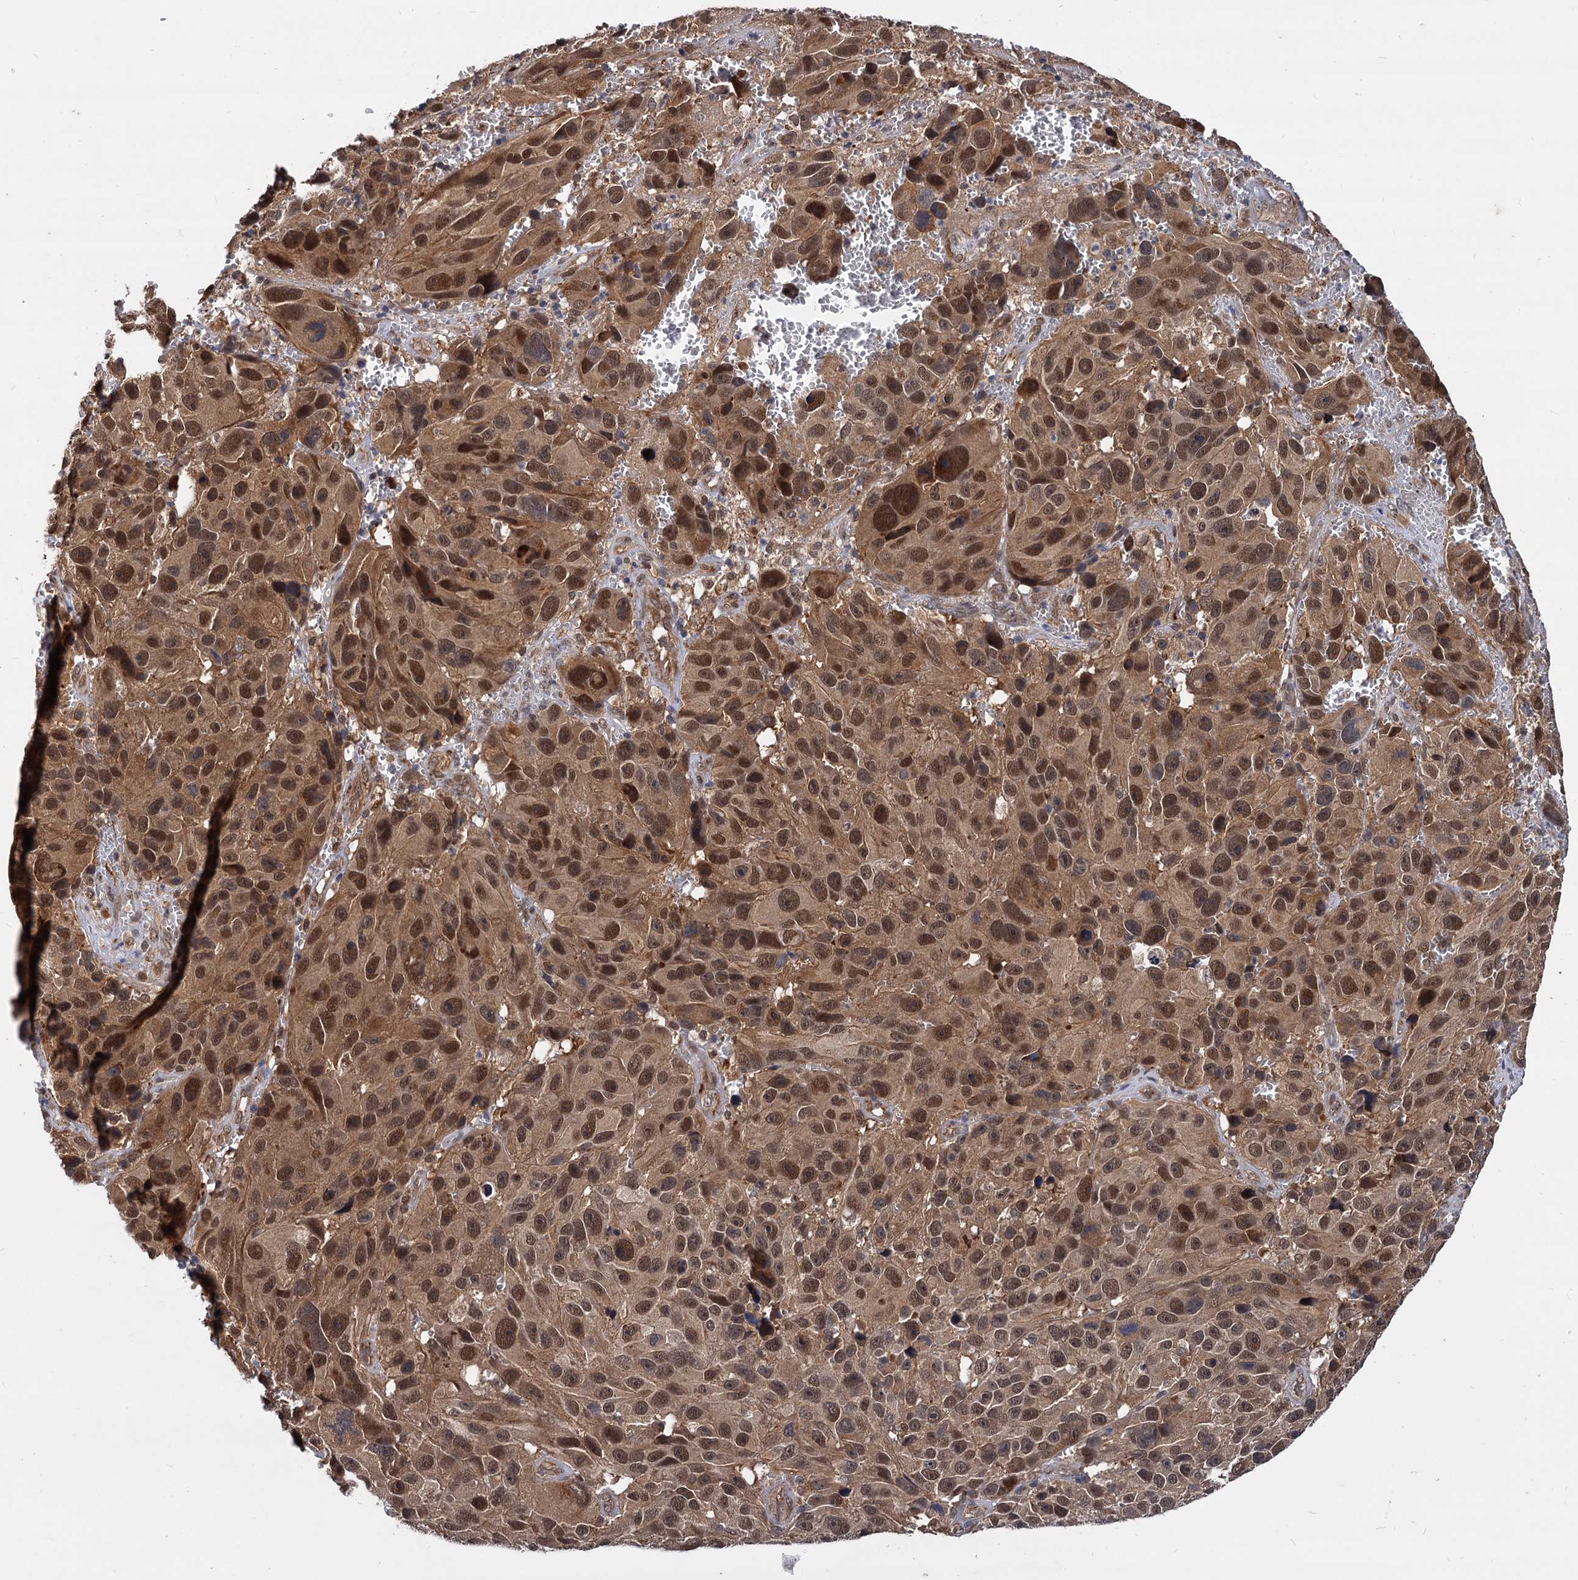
{"staining": {"intensity": "moderate", "quantity": ">75%", "location": "cytoplasmic/membranous,nuclear"}, "tissue": "melanoma", "cell_type": "Tumor cells", "image_type": "cancer", "snomed": [{"axis": "morphology", "description": "Malignant melanoma, NOS"}, {"axis": "topography", "description": "Skin"}], "caption": "A high-resolution photomicrograph shows immunohistochemistry (IHC) staining of melanoma, which displays moderate cytoplasmic/membranous and nuclear expression in approximately >75% of tumor cells.", "gene": "PSMD4", "patient": {"sex": "male", "age": 84}}